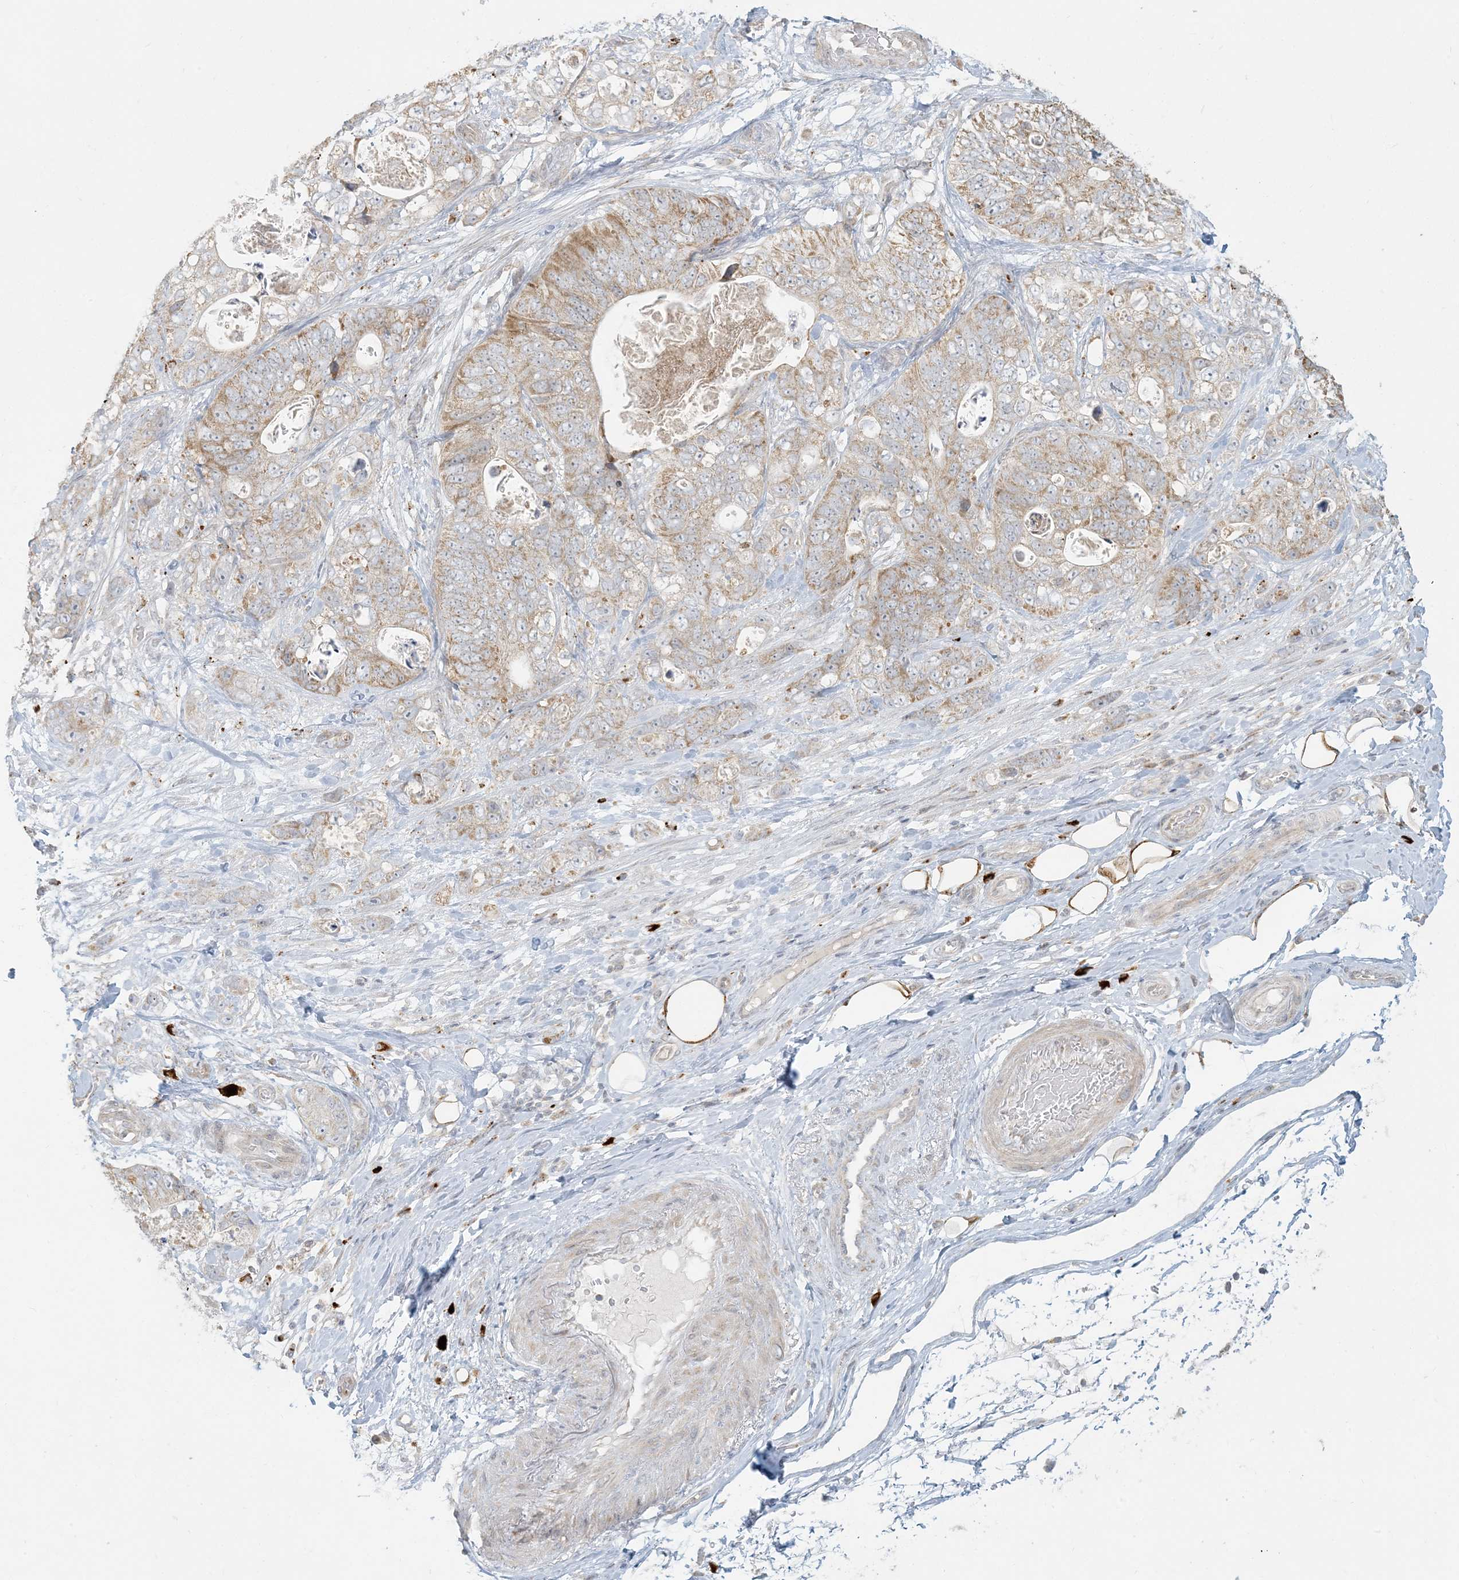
{"staining": {"intensity": "moderate", "quantity": "25%-75%", "location": "cytoplasmic/membranous"}, "tissue": "stomach cancer", "cell_type": "Tumor cells", "image_type": "cancer", "snomed": [{"axis": "morphology", "description": "Normal tissue, NOS"}, {"axis": "morphology", "description": "Adenocarcinoma, NOS"}, {"axis": "topography", "description": "Stomach"}], "caption": "Protein staining shows moderate cytoplasmic/membranous expression in approximately 25%-75% of tumor cells in stomach cancer (adenocarcinoma).", "gene": "MCAT", "patient": {"sex": "female", "age": 89}}